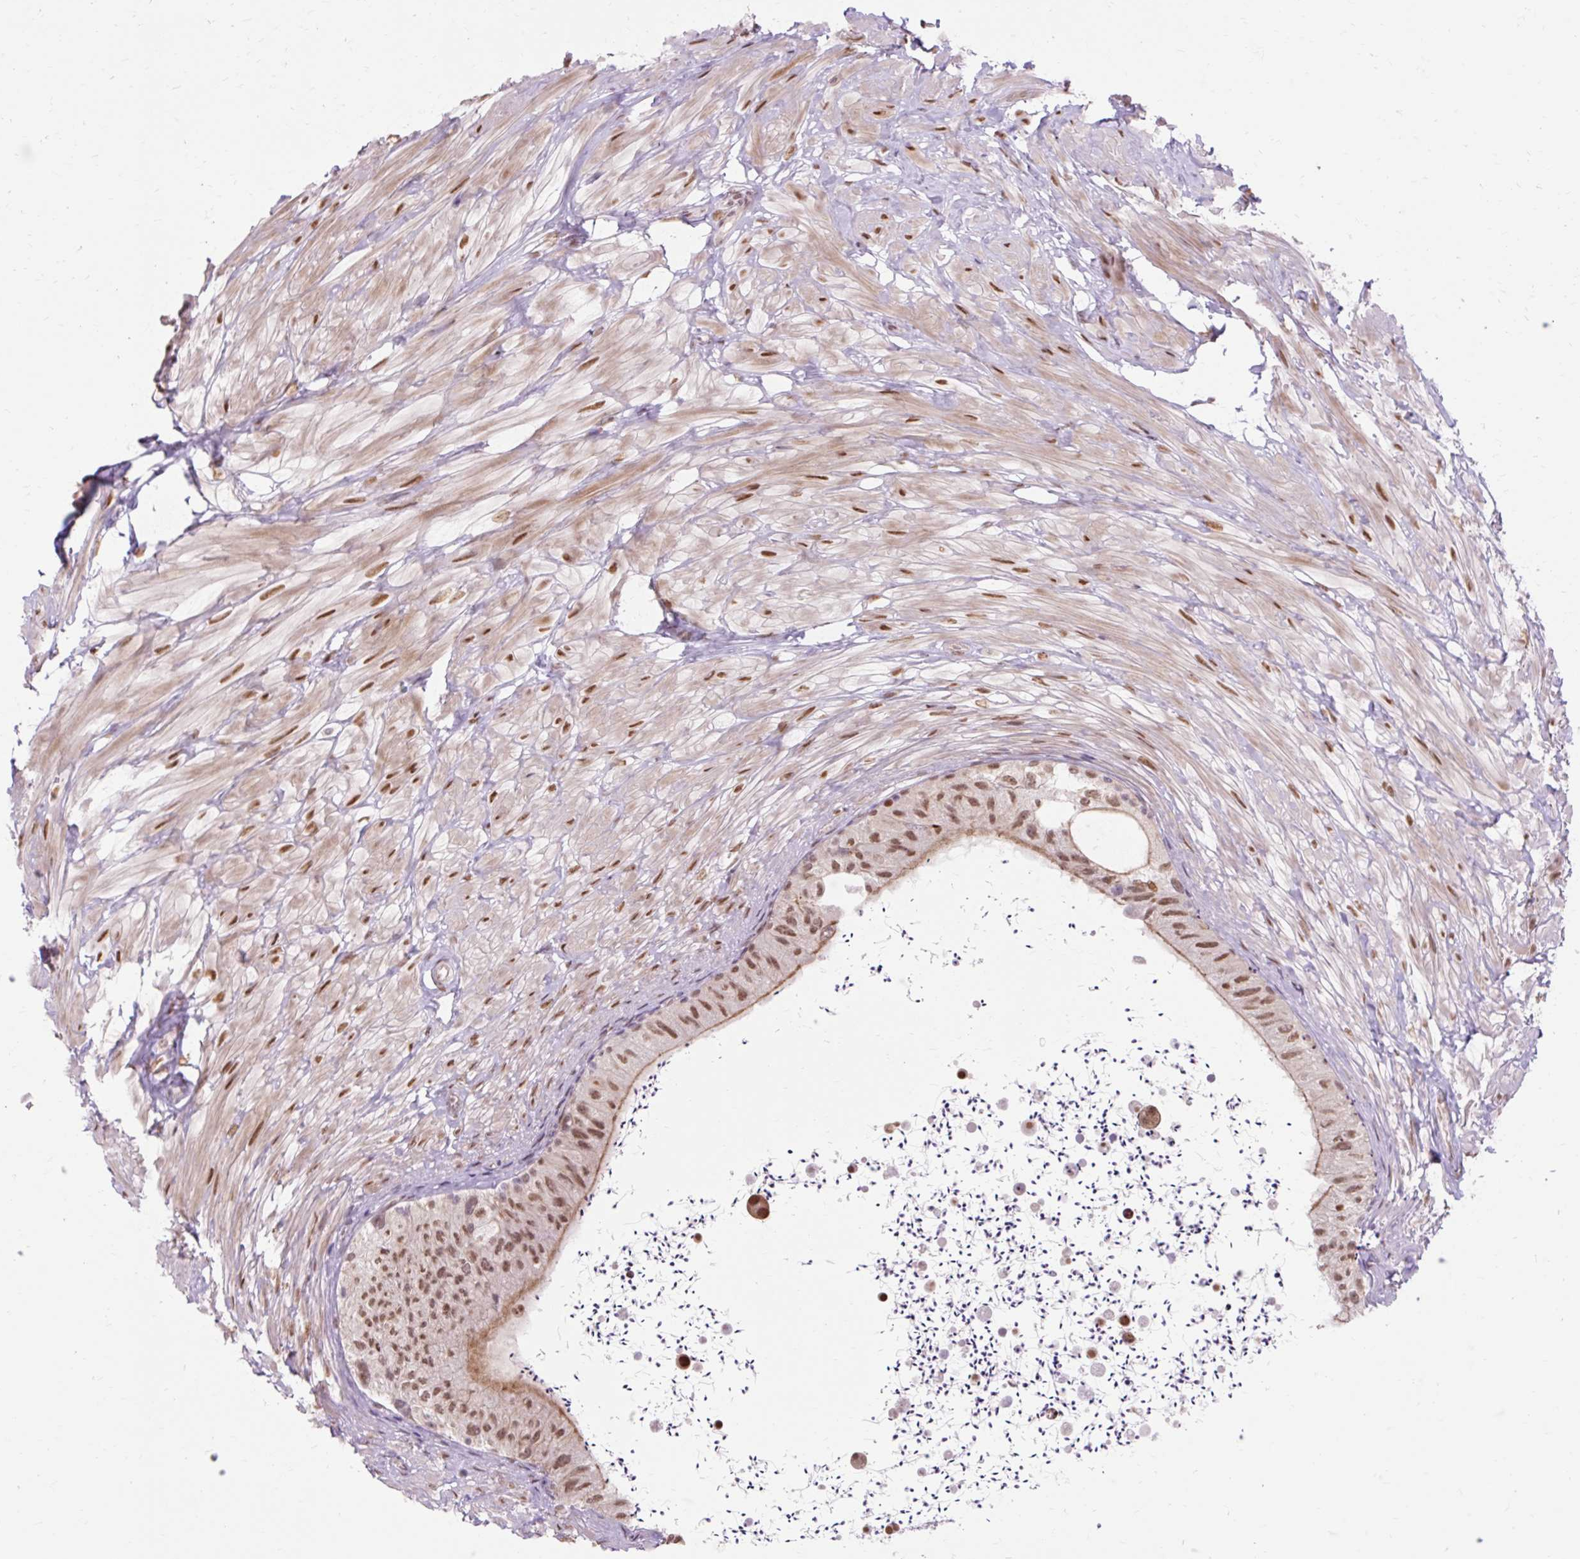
{"staining": {"intensity": "strong", "quantity": ">75%", "location": "nuclear"}, "tissue": "epididymis", "cell_type": "Glandular cells", "image_type": "normal", "snomed": [{"axis": "morphology", "description": "Normal tissue, NOS"}, {"axis": "topography", "description": "Epididymis"}, {"axis": "topography", "description": "Peripheral nerve tissue"}], "caption": "Approximately >75% of glandular cells in normal human epididymis demonstrate strong nuclear protein staining as visualized by brown immunohistochemical staining.", "gene": "ENSG00000261832", "patient": {"sex": "male", "age": 32}}